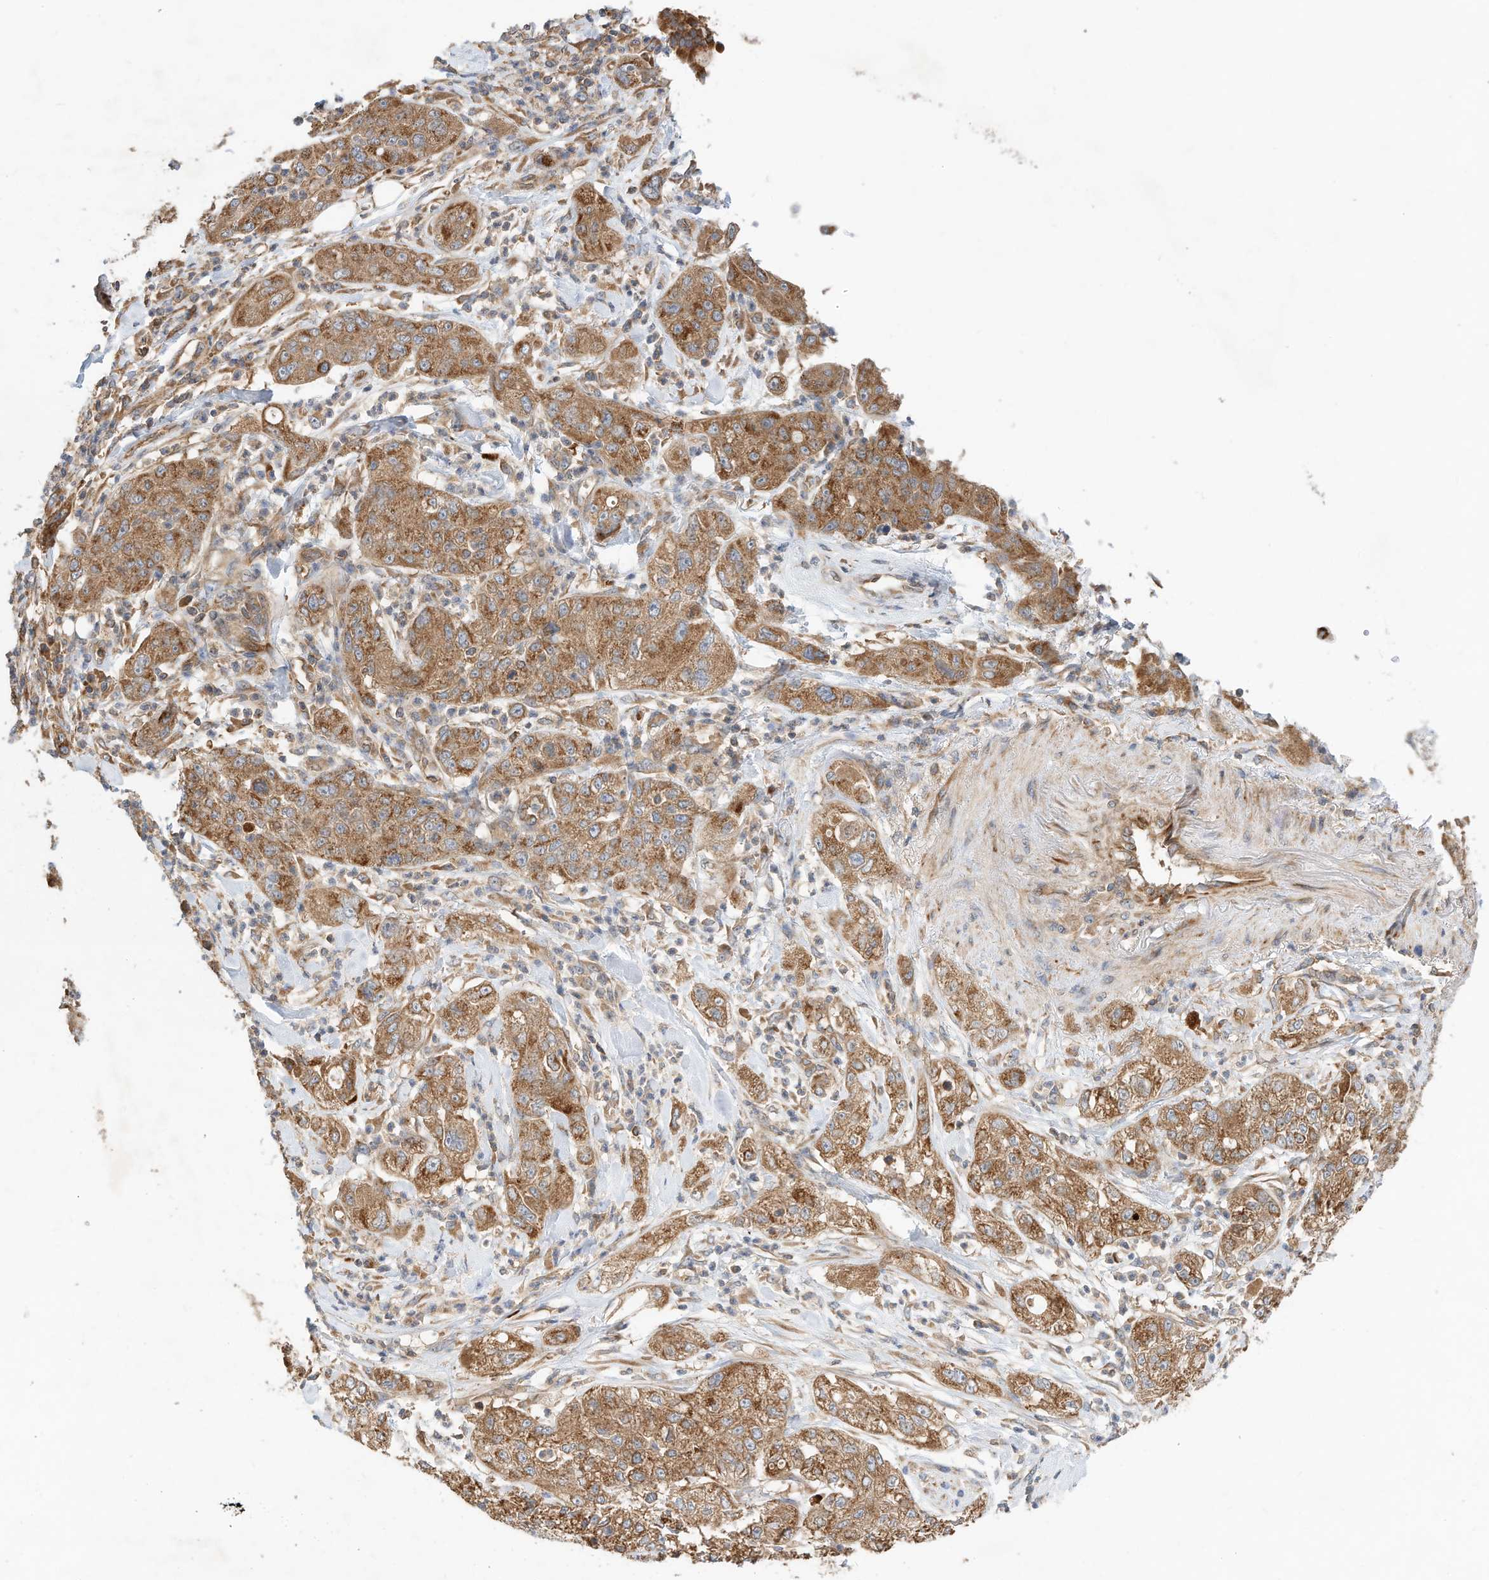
{"staining": {"intensity": "strong", "quantity": ">75%", "location": "cytoplasmic/membranous"}, "tissue": "pancreatic cancer", "cell_type": "Tumor cells", "image_type": "cancer", "snomed": [{"axis": "morphology", "description": "Adenocarcinoma, NOS"}, {"axis": "topography", "description": "Pancreas"}], "caption": "Tumor cells reveal high levels of strong cytoplasmic/membranous staining in approximately >75% of cells in human pancreatic cancer.", "gene": "CPAMD8", "patient": {"sex": "female", "age": 78}}